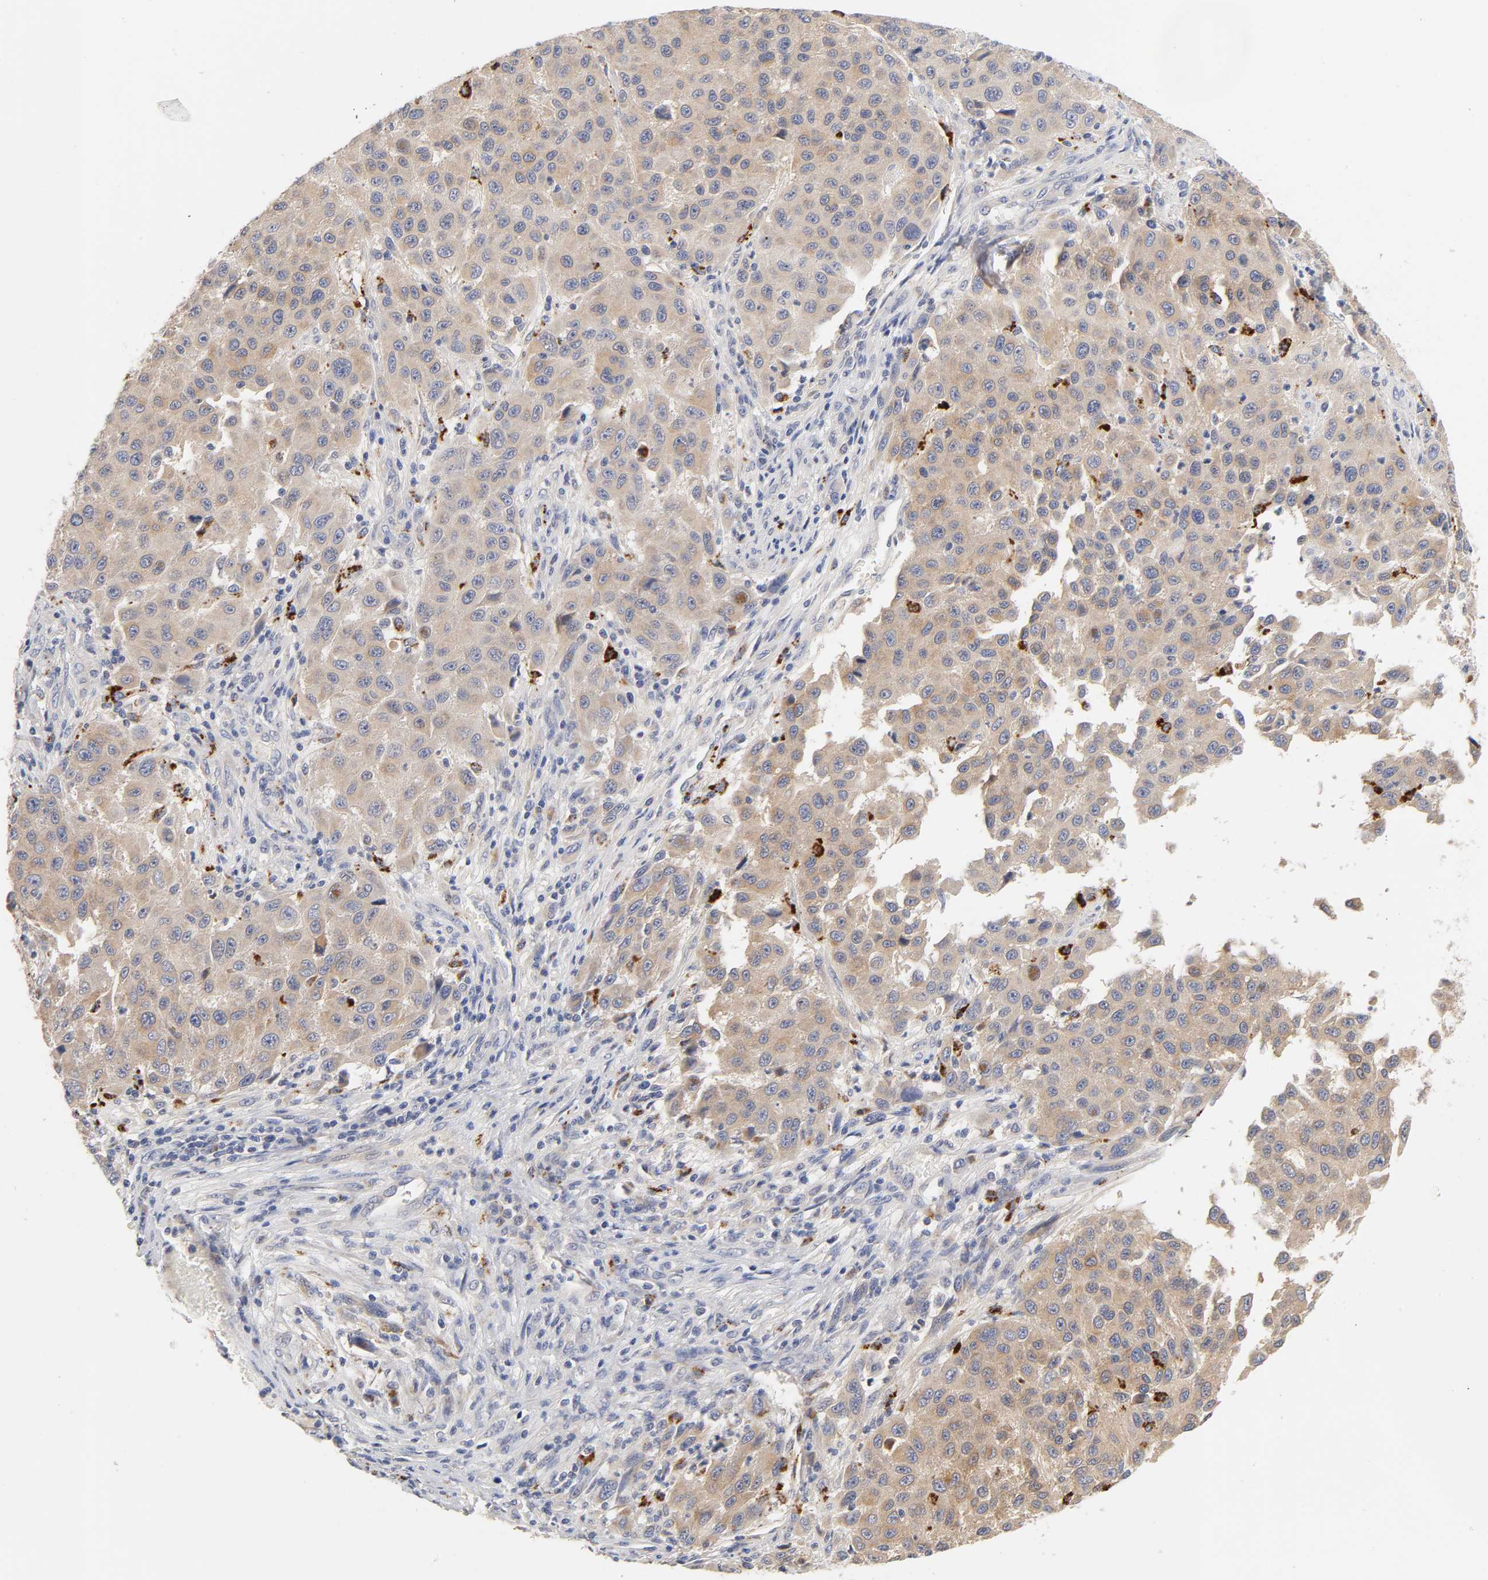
{"staining": {"intensity": "moderate", "quantity": ">75%", "location": "cytoplasmic/membranous"}, "tissue": "melanoma", "cell_type": "Tumor cells", "image_type": "cancer", "snomed": [{"axis": "morphology", "description": "Malignant melanoma, Metastatic site"}, {"axis": "topography", "description": "Lymph node"}], "caption": "Brown immunohistochemical staining in melanoma demonstrates moderate cytoplasmic/membranous expression in approximately >75% of tumor cells.", "gene": "C17orf75", "patient": {"sex": "male", "age": 61}}